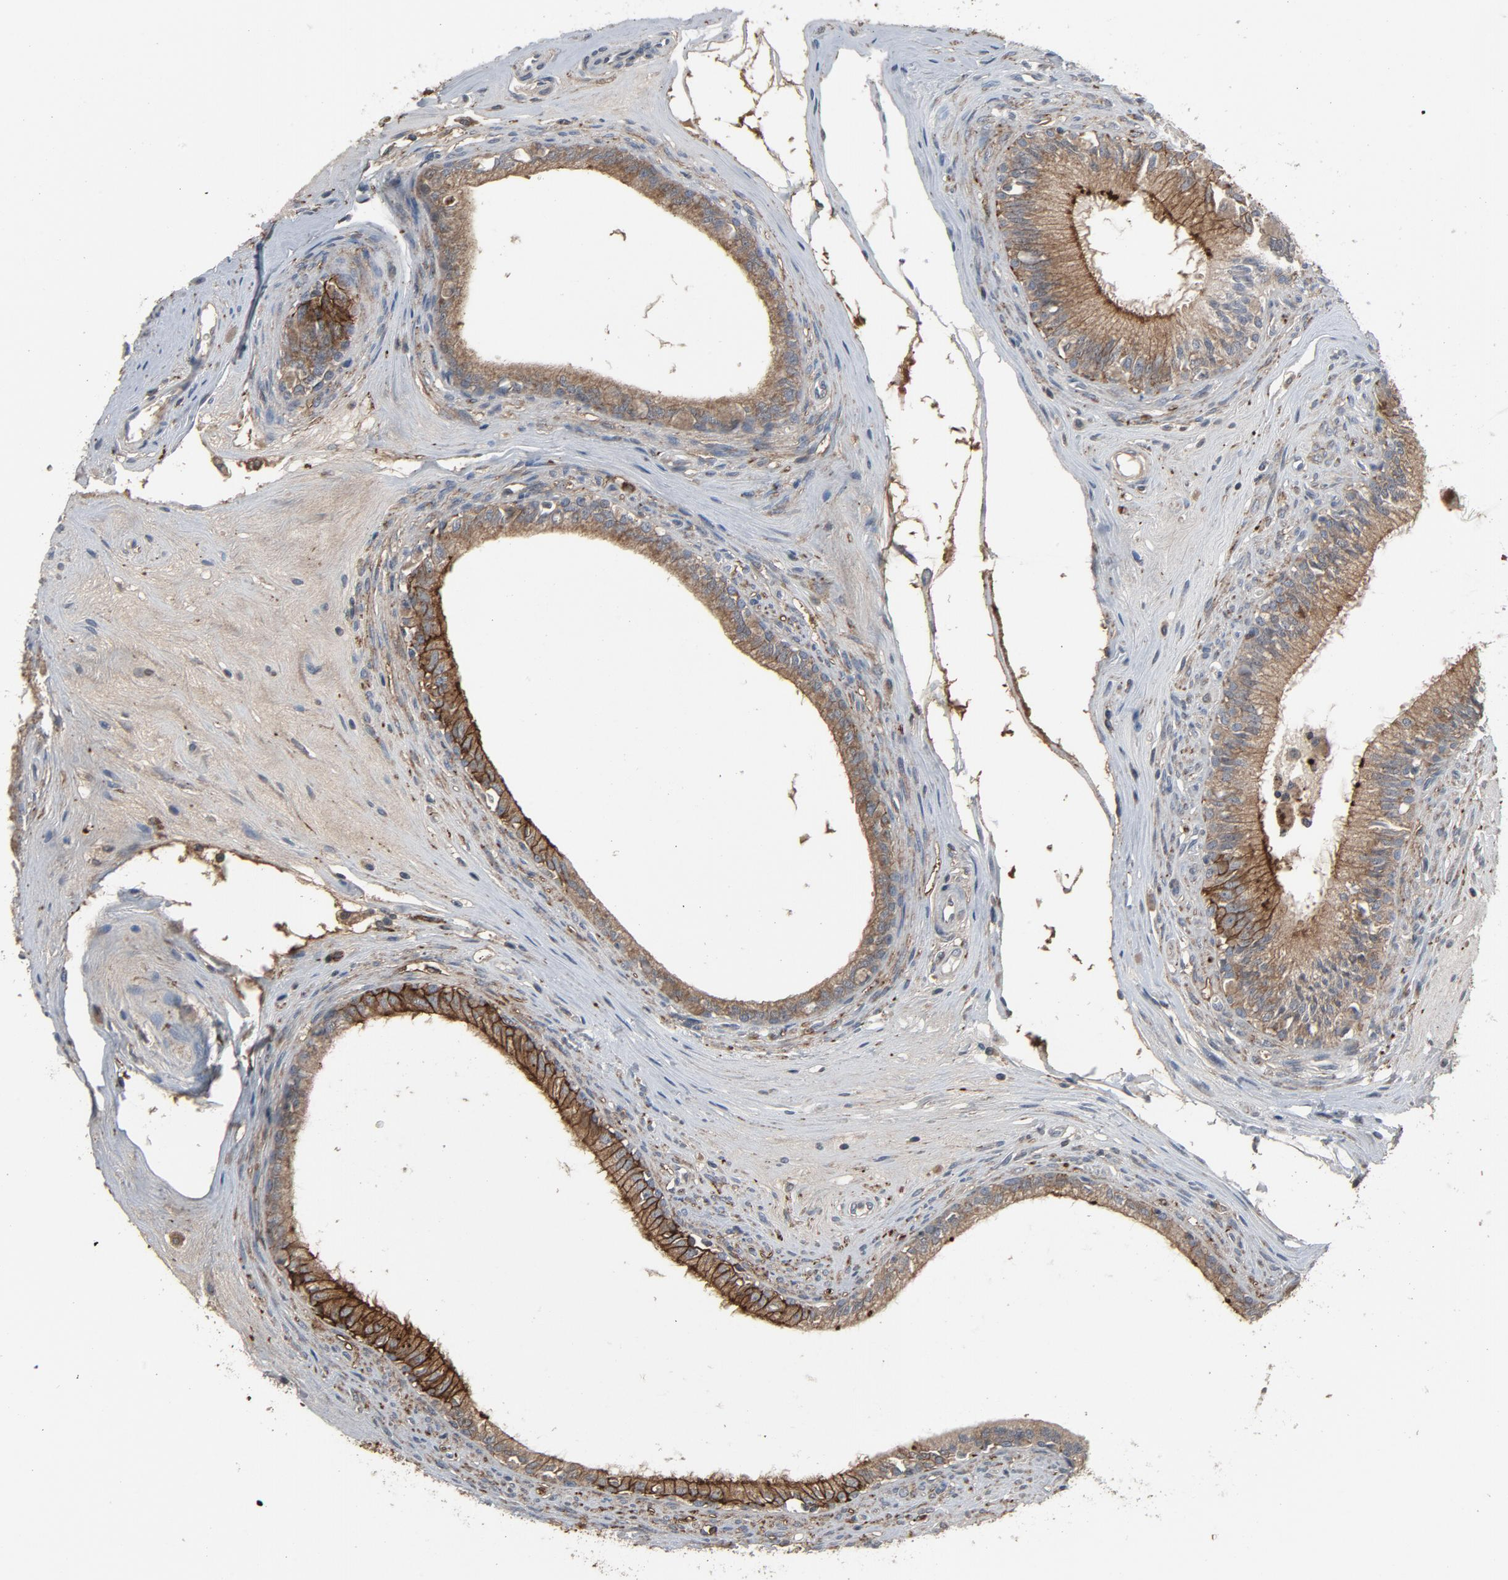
{"staining": {"intensity": "moderate", "quantity": ">75%", "location": "cytoplasmic/membranous"}, "tissue": "epididymis", "cell_type": "Glandular cells", "image_type": "normal", "snomed": [{"axis": "morphology", "description": "Normal tissue, NOS"}, {"axis": "morphology", "description": "Inflammation, NOS"}, {"axis": "topography", "description": "Epididymis"}], "caption": "Protein expression analysis of normal human epididymis reveals moderate cytoplasmic/membranous expression in about >75% of glandular cells.", "gene": "PDZD4", "patient": {"sex": "male", "age": 84}}